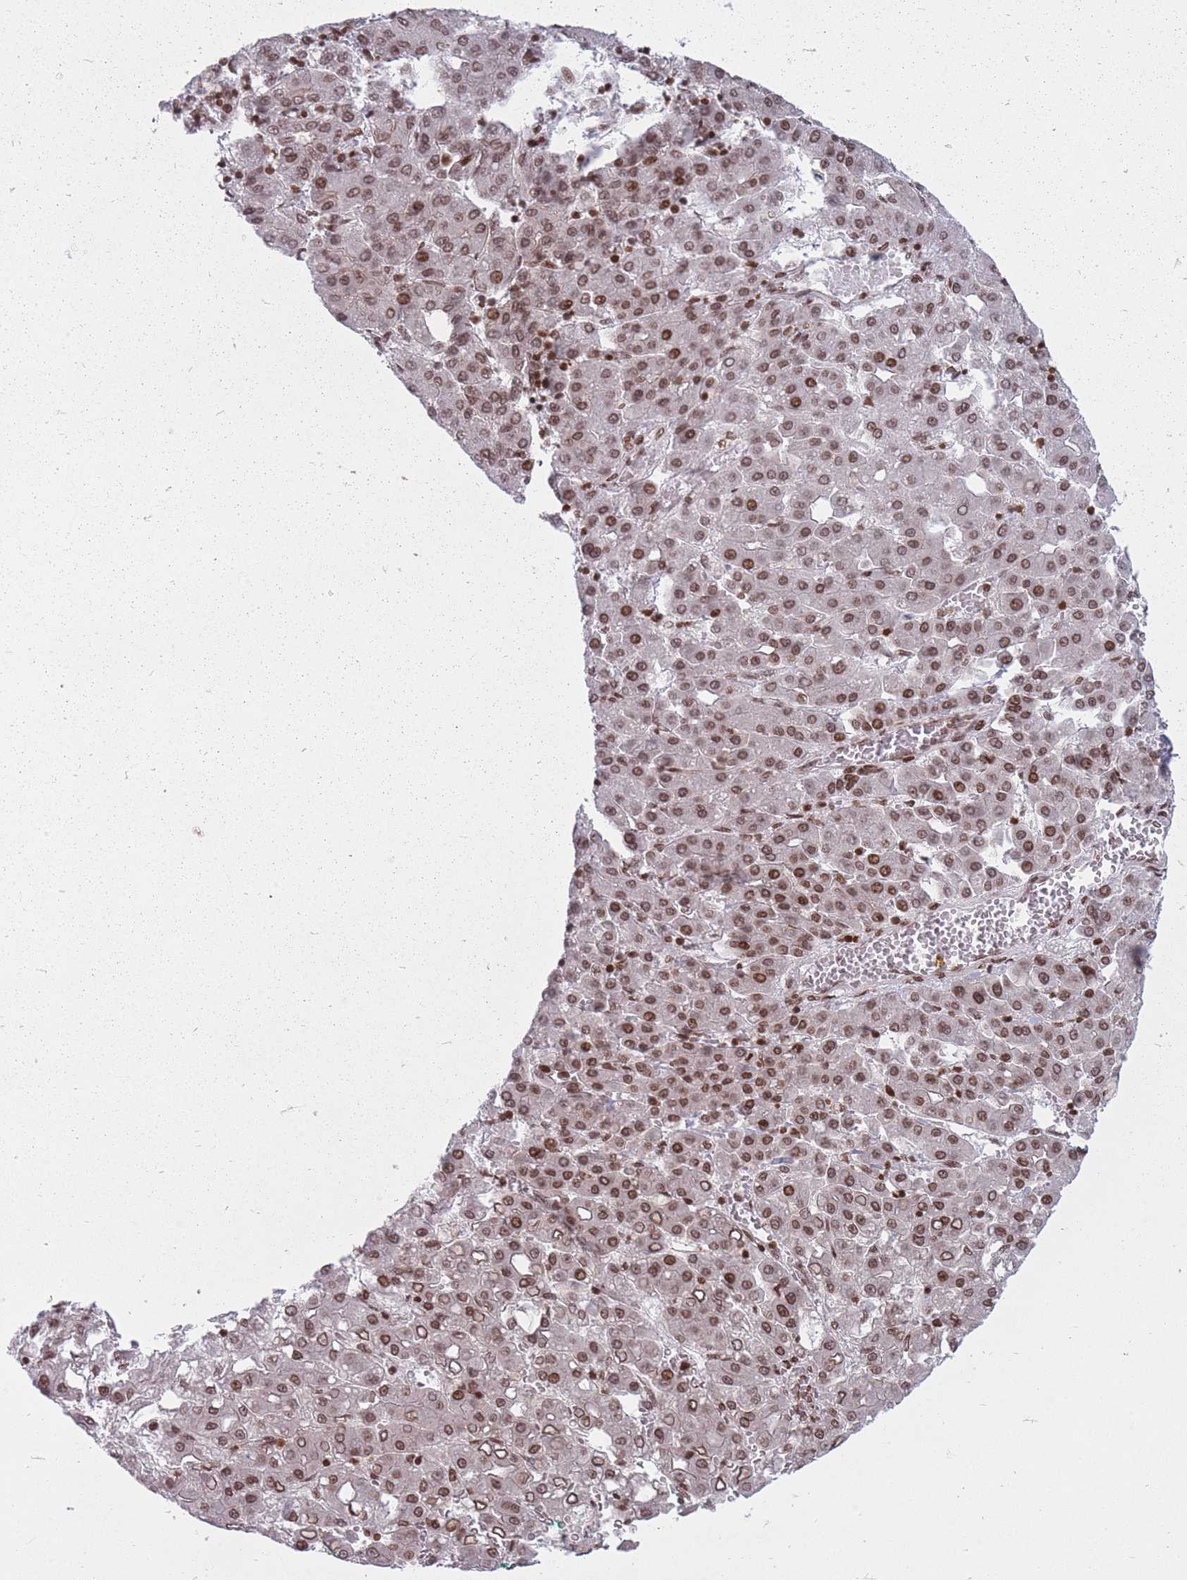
{"staining": {"intensity": "moderate", "quantity": ">75%", "location": "nuclear"}, "tissue": "liver cancer", "cell_type": "Tumor cells", "image_type": "cancer", "snomed": [{"axis": "morphology", "description": "Carcinoma, Hepatocellular, NOS"}, {"axis": "topography", "description": "Liver"}], "caption": "Immunohistochemistry micrograph of liver hepatocellular carcinoma stained for a protein (brown), which demonstrates medium levels of moderate nuclear positivity in approximately >75% of tumor cells.", "gene": "TMC6", "patient": {"sex": "male", "age": 65}}